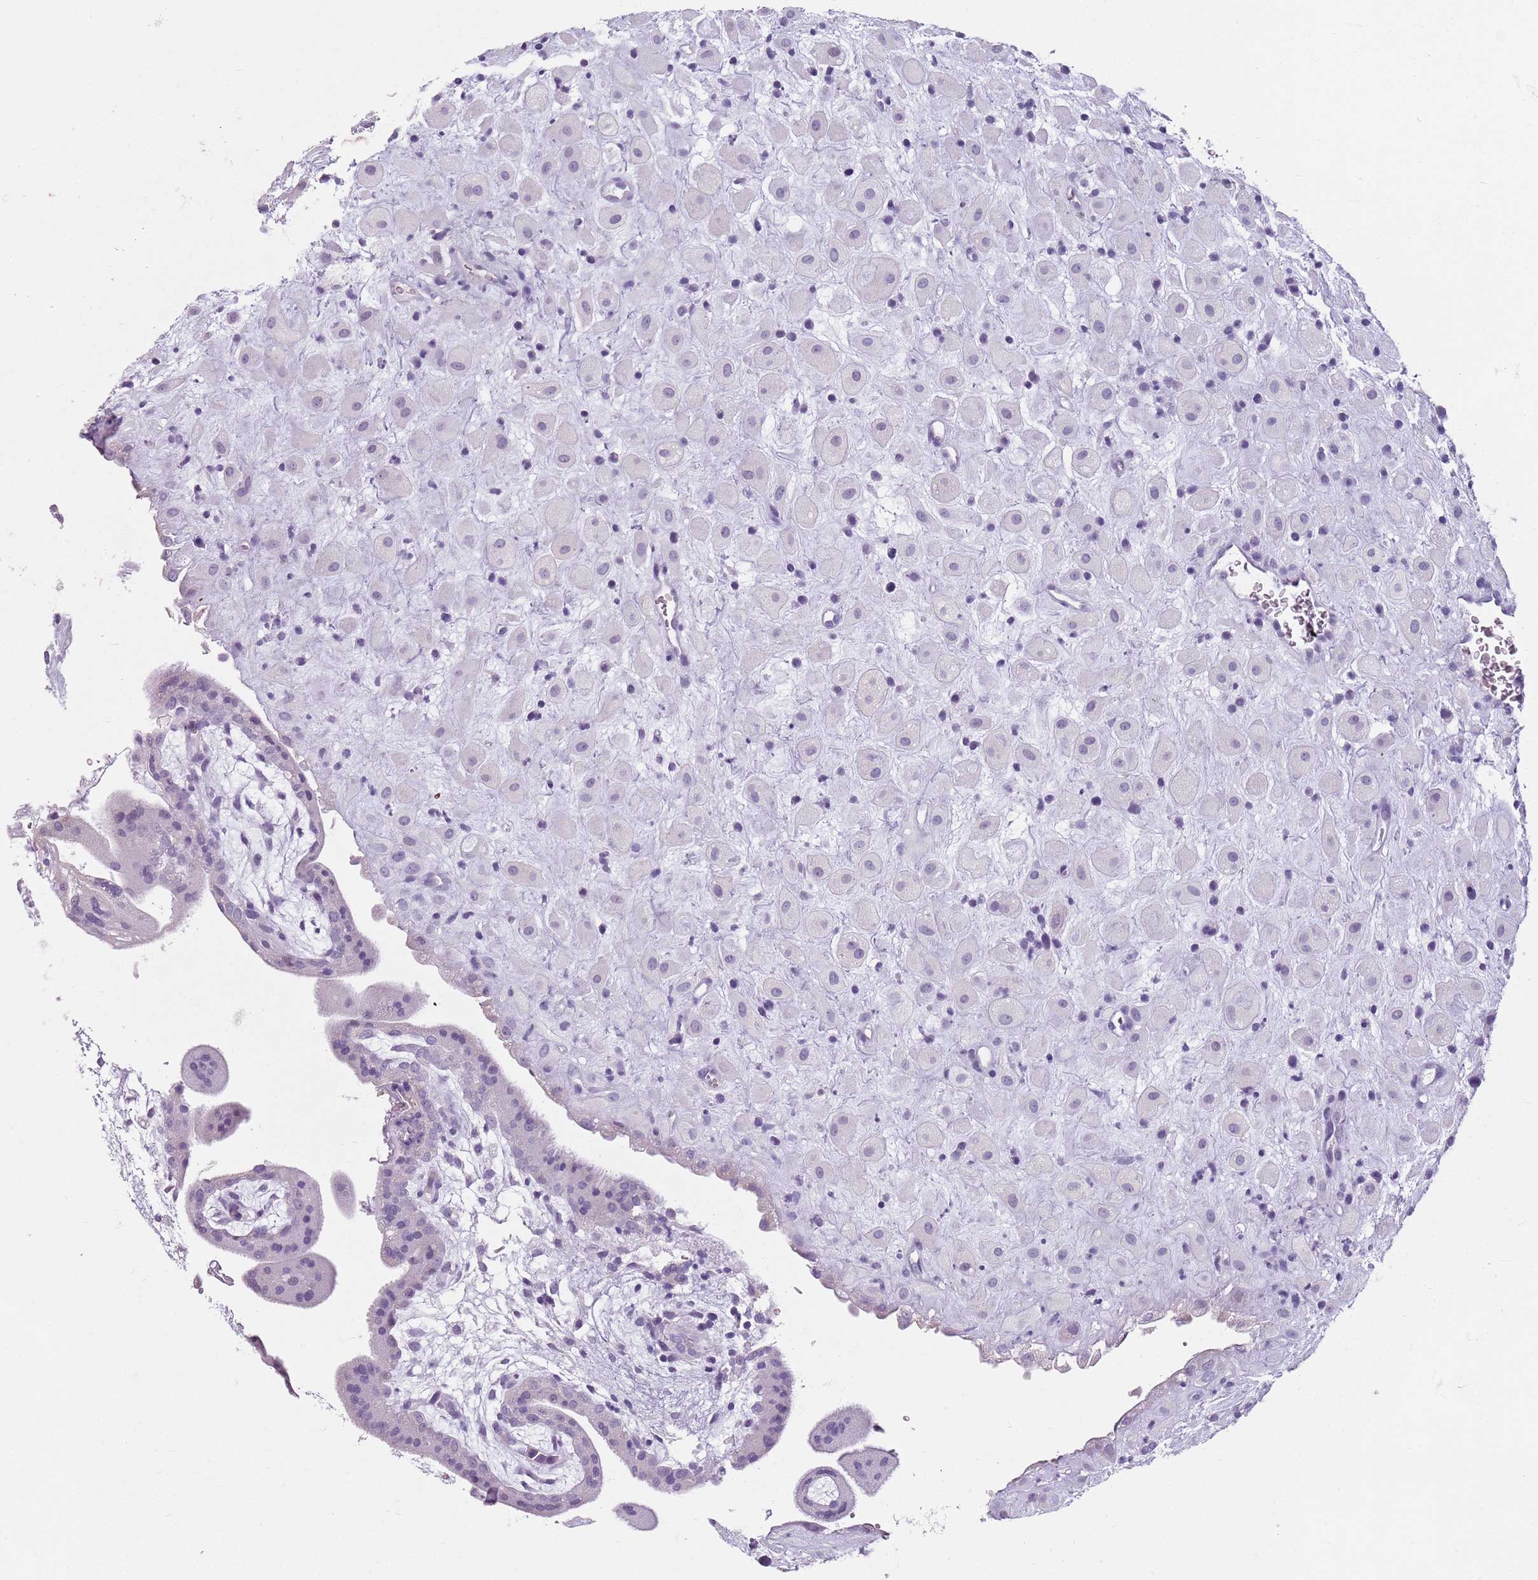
{"staining": {"intensity": "negative", "quantity": "none", "location": "none"}, "tissue": "placenta", "cell_type": "Decidual cells", "image_type": "normal", "snomed": [{"axis": "morphology", "description": "Normal tissue, NOS"}, {"axis": "topography", "description": "Placenta"}], "caption": "The histopathology image shows no staining of decidual cells in unremarkable placenta. (DAB (3,3'-diaminobenzidine) immunohistochemistry, high magnification).", "gene": "SPESP1", "patient": {"sex": "female", "age": 35}}